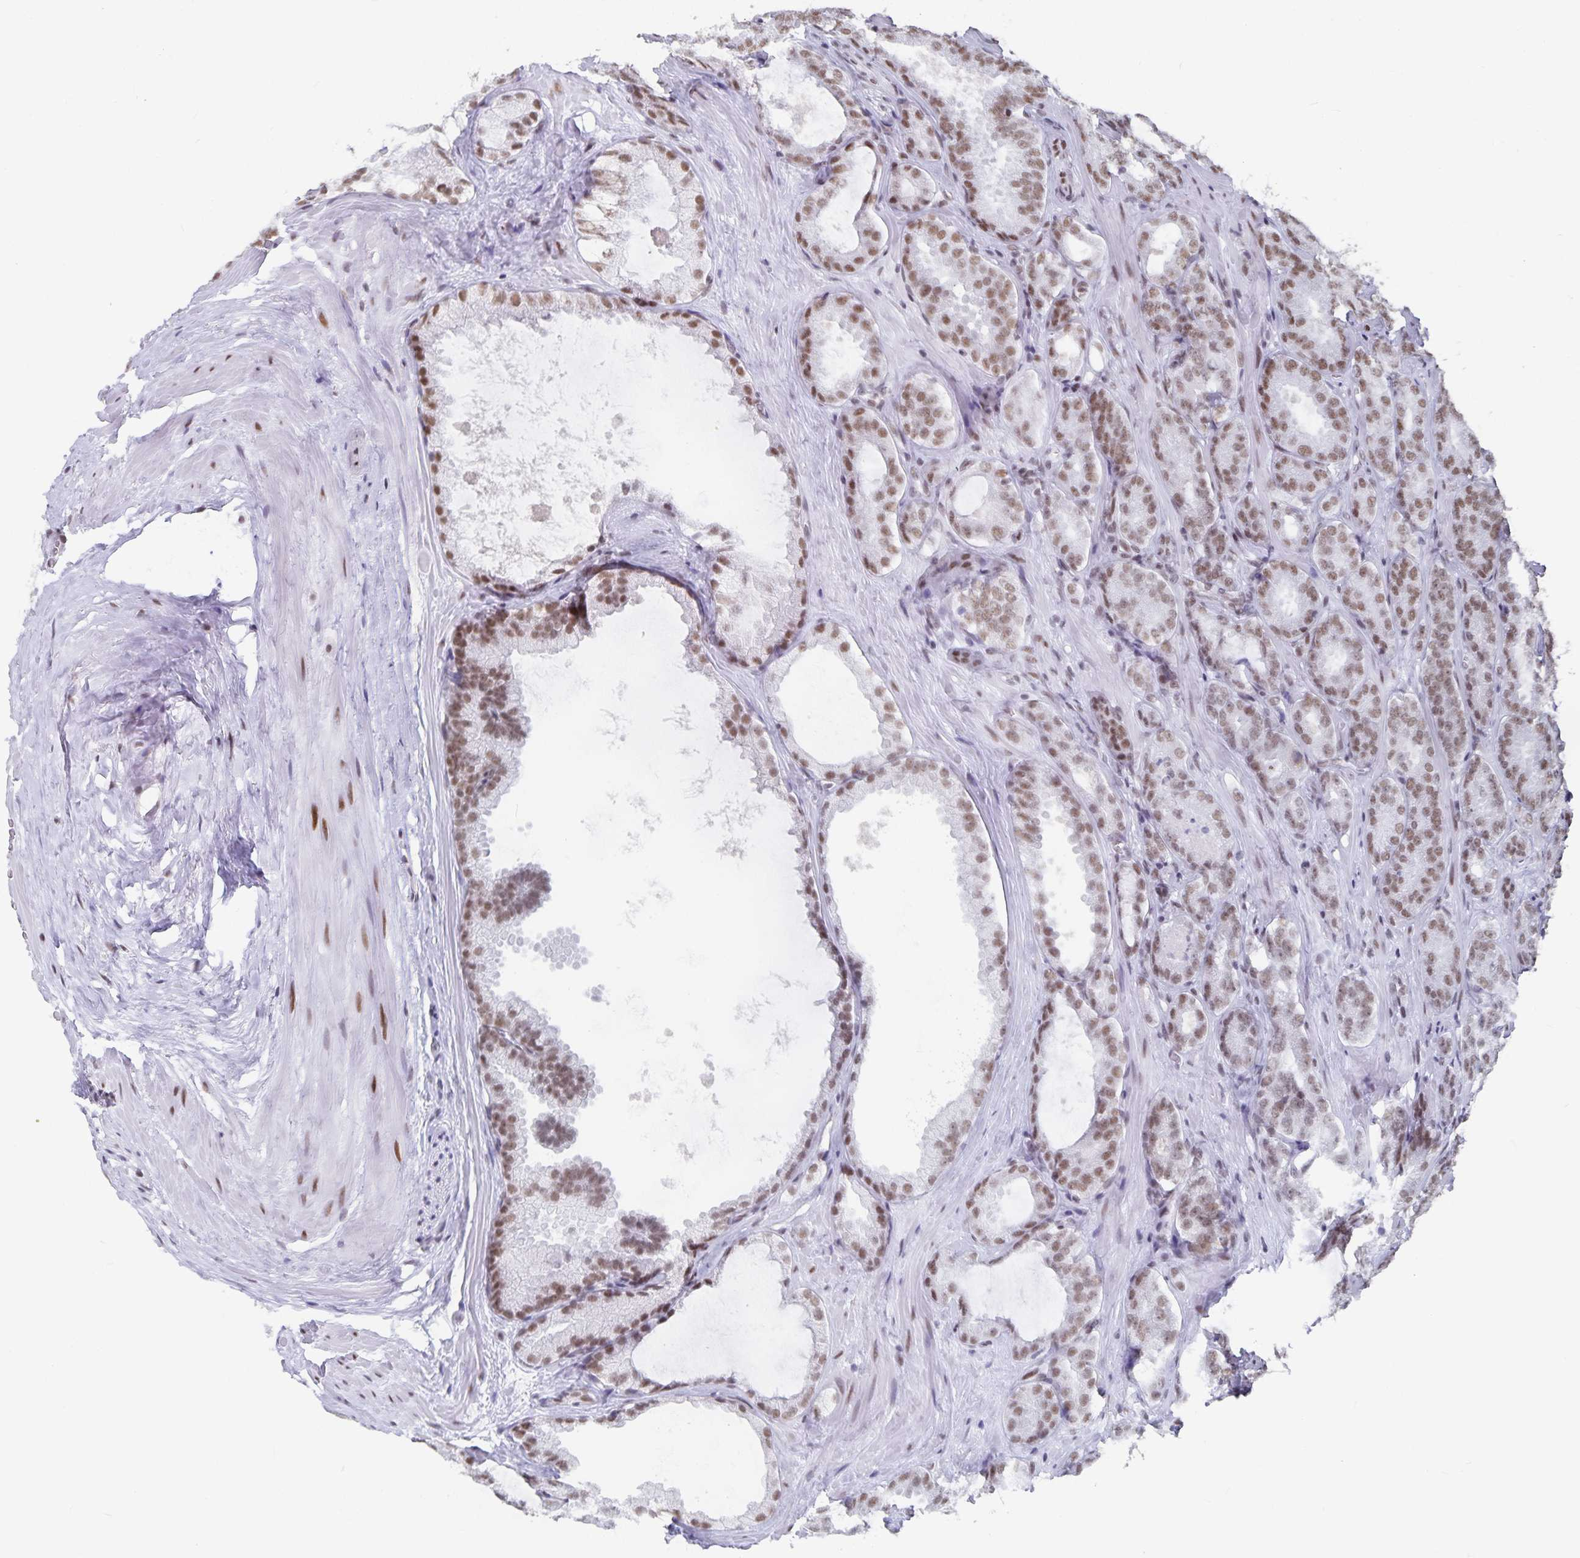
{"staining": {"intensity": "moderate", "quantity": ">75%", "location": "nuclear"}, "tissue": "prostate cancer", "cell_type": "Tumor cells", "image_type": "cancer", "snomed": [{"axis": "morphology", "description": "Adenocarcinoma, High grade"}, {"axis": "topography", "description": "Prostate"}], "caption": "Prostate cancer (high-grade adenocarcinoma) stained with a brown dye displays moderate nuclear positive staining in approximately >75% of tumor cells.", "gene": "PBX2", "patient": {"sex": "male", "age": 64}}